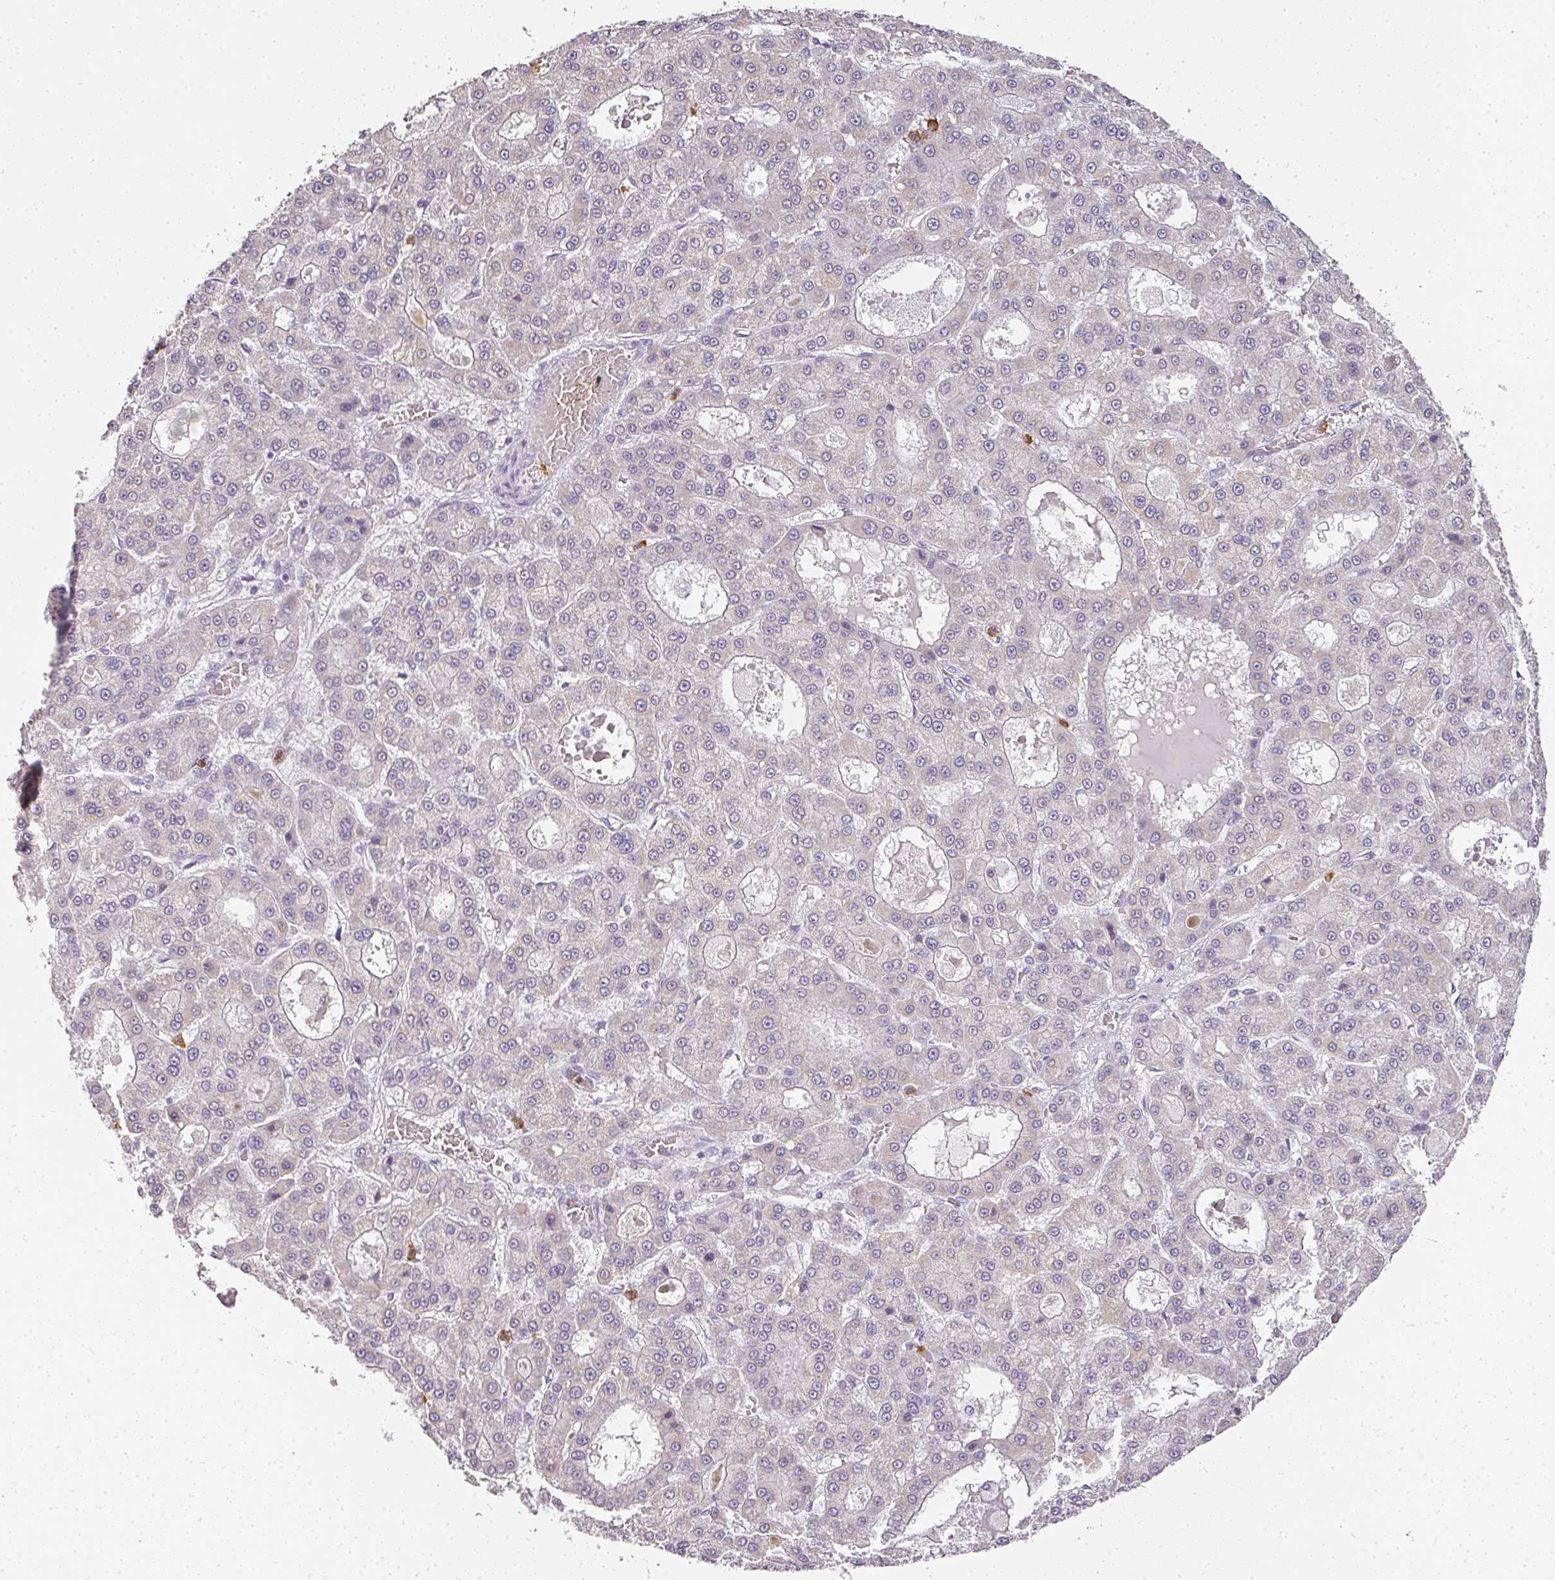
{"staining": {"intensity": "negative", "quantity": "none", "location": "none"}, "tissue": "liver cancer", "cell_type": "Tumor cells", "image_type": "cancer", "snomed": [{"axis": "morphology", "description": "Carcinoma, Hepatocellular, NOS"}, {"axis": "topography", "description": "Liver"}], "caption": "The image reveals no staining of tumor cells in liver cancer (hepatocellular carcinoma).", "gene": "CAMP", "patient": {"sex": "male", "age": 70}}